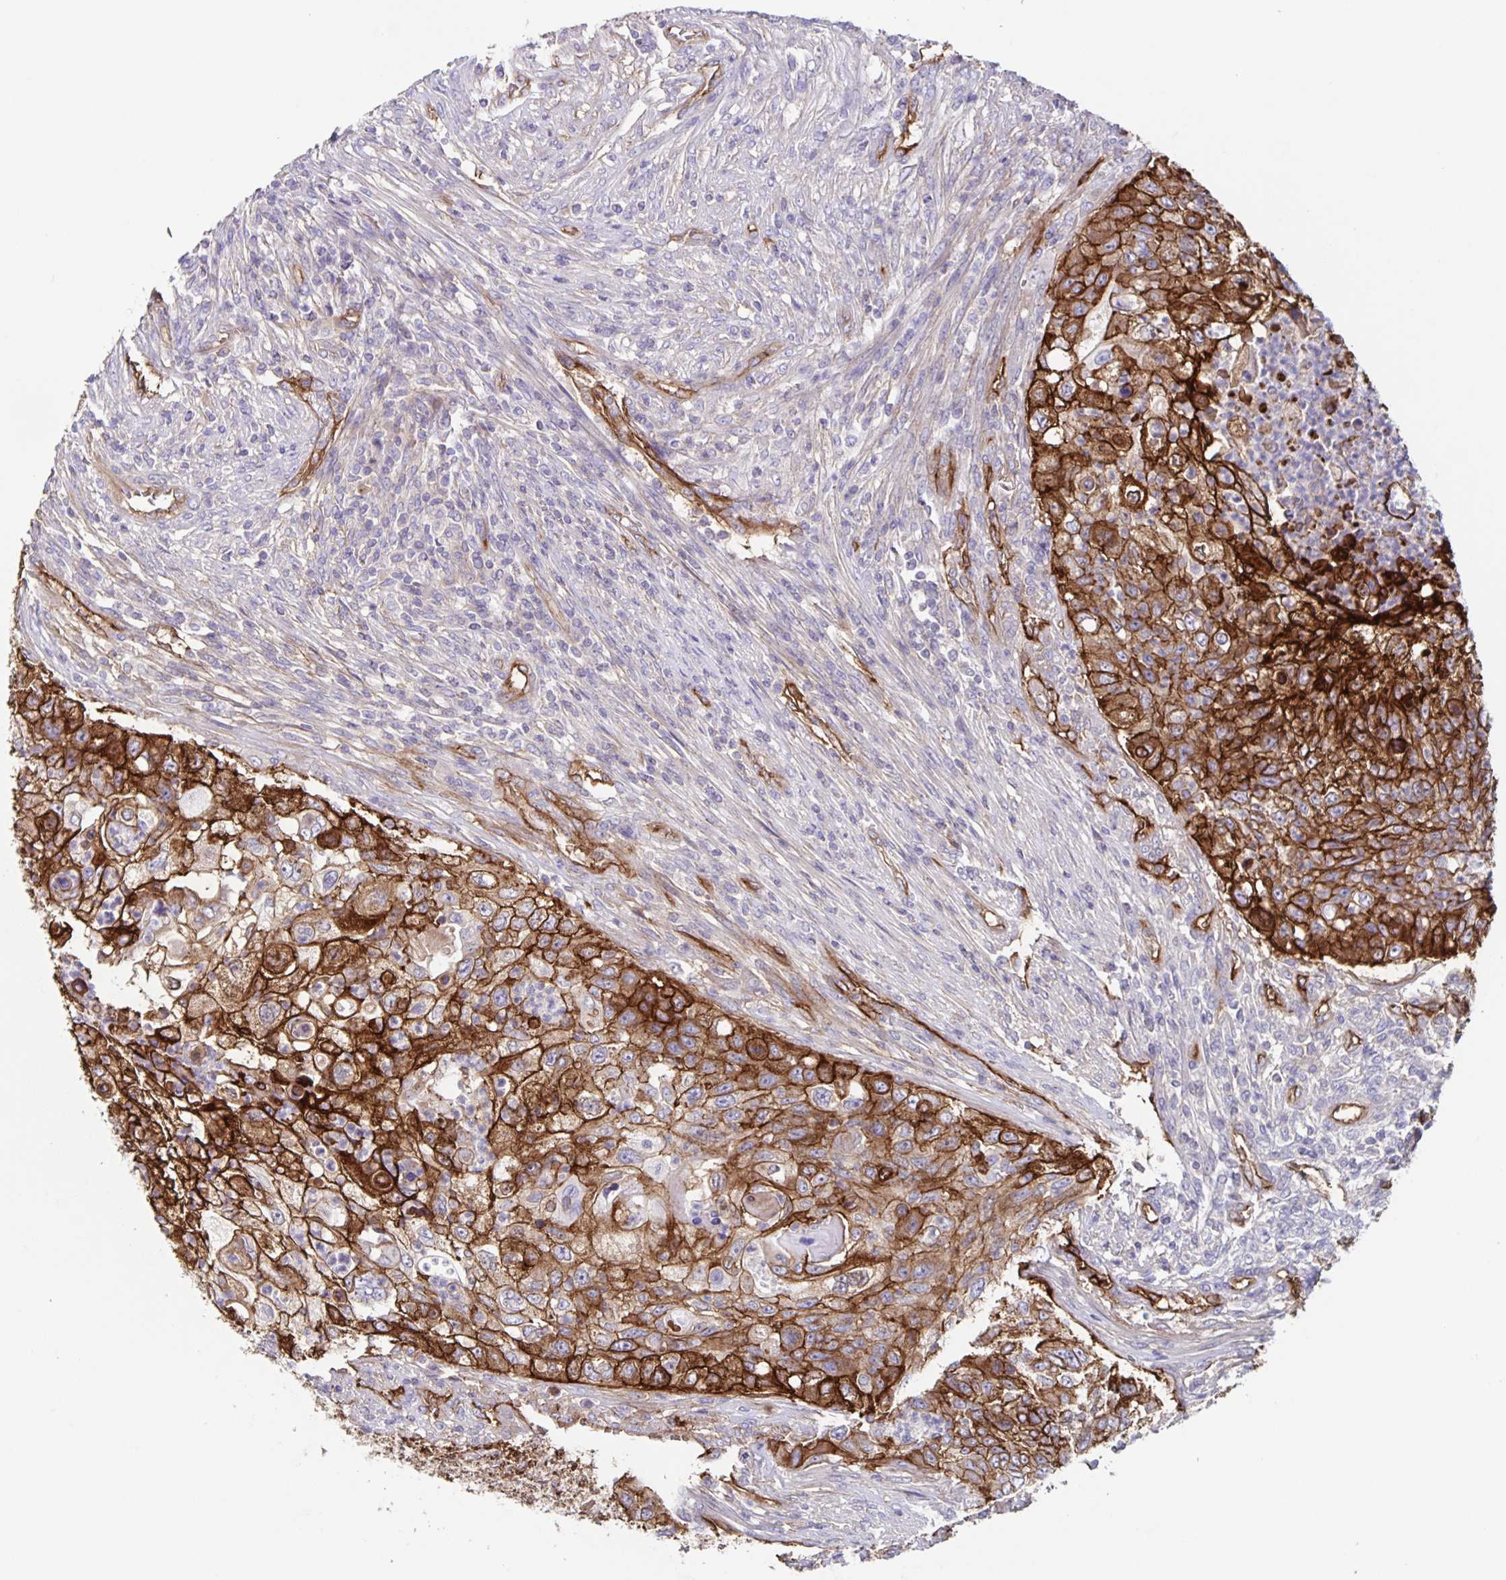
{"staining": {"intensity": "strong", "quantity": ">75%", "location": "cytoplasmic/membranous"}, "tissue": "urothelial cancer", "cell_type": "Tumor cells", "image_type": "cancer", "snomed": [{"axis": "morphology", "description": "Urothelial carcinoma, High grade"}, {"axis": "topography", "description": "Urinary bladder"}], "caption": "IHC (DAB (3,3'-diaminobenzidine)) staining of human urothelial carcinoma (high-grade) demonstrates strong cytoplasmic/membranous protein positivity in about >75% of tumor cells. The staining was performed using DAB (3,3'-diaminobenzidine), with brown indicating positive protein expression. Nuclei are stained blue with hematoxylin.", "gene": "ITGA2", "patient": {"sex": "female", "age": 60}}